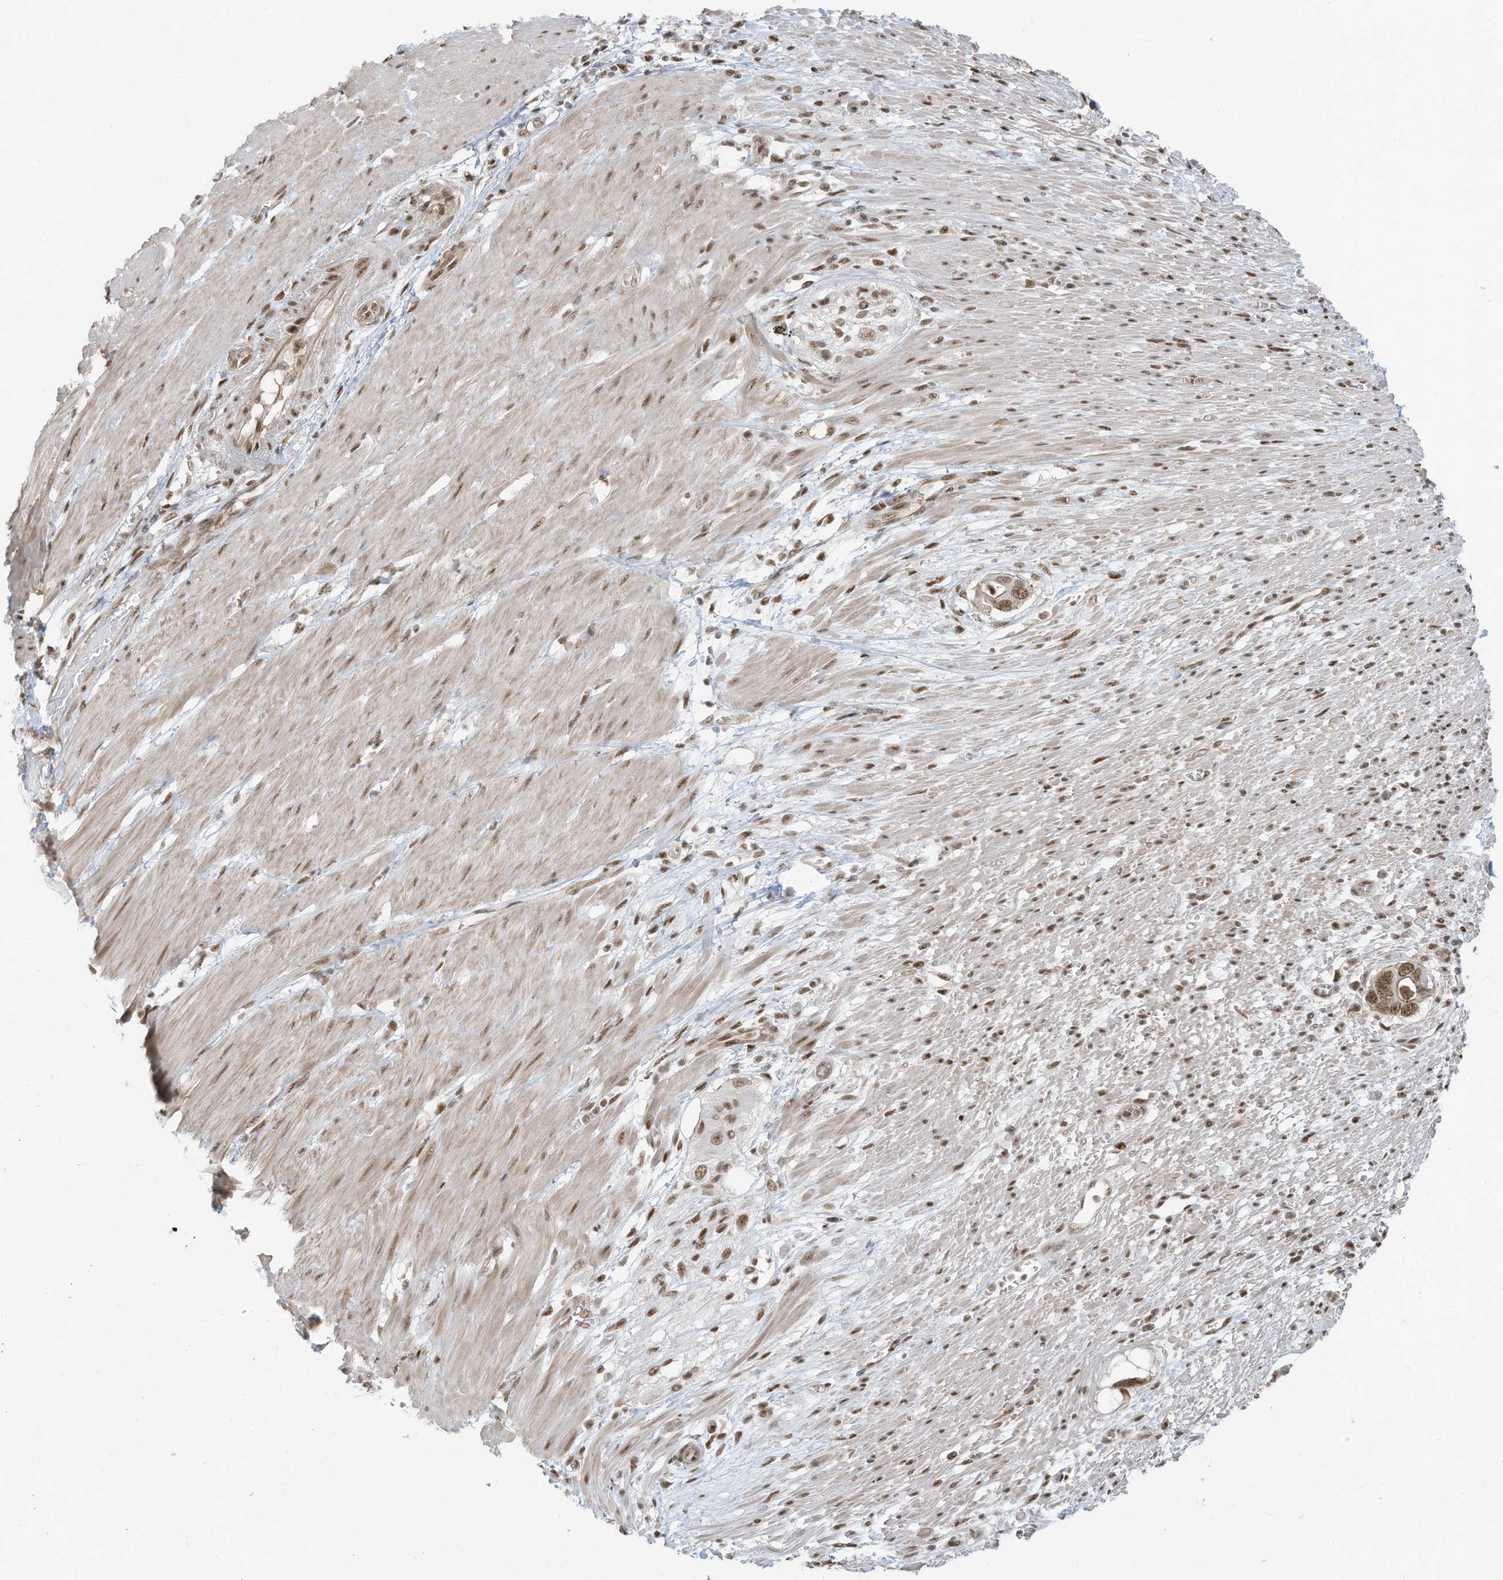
{"staining": {"intensity": "moderate", "quantity": ">75%", "location": "nuclear"}, "tissue": "pancreatic cancer", "cell_type": "Tumor cells", "image_type": "cancer", "snomed": [{"axis": "morphology", "description": "Adenocarcinoma, NOS"}, {"axis": "topography", "description": "Pancreas"}], "caption": "Brown immunohistochemical staining in human pancreatic adenocarcinoma exhibits moderate nuclear positivity in about >75% of tumor cells.", "gene": "DBR1", "patient": {"sex": "male", "age": 68}}